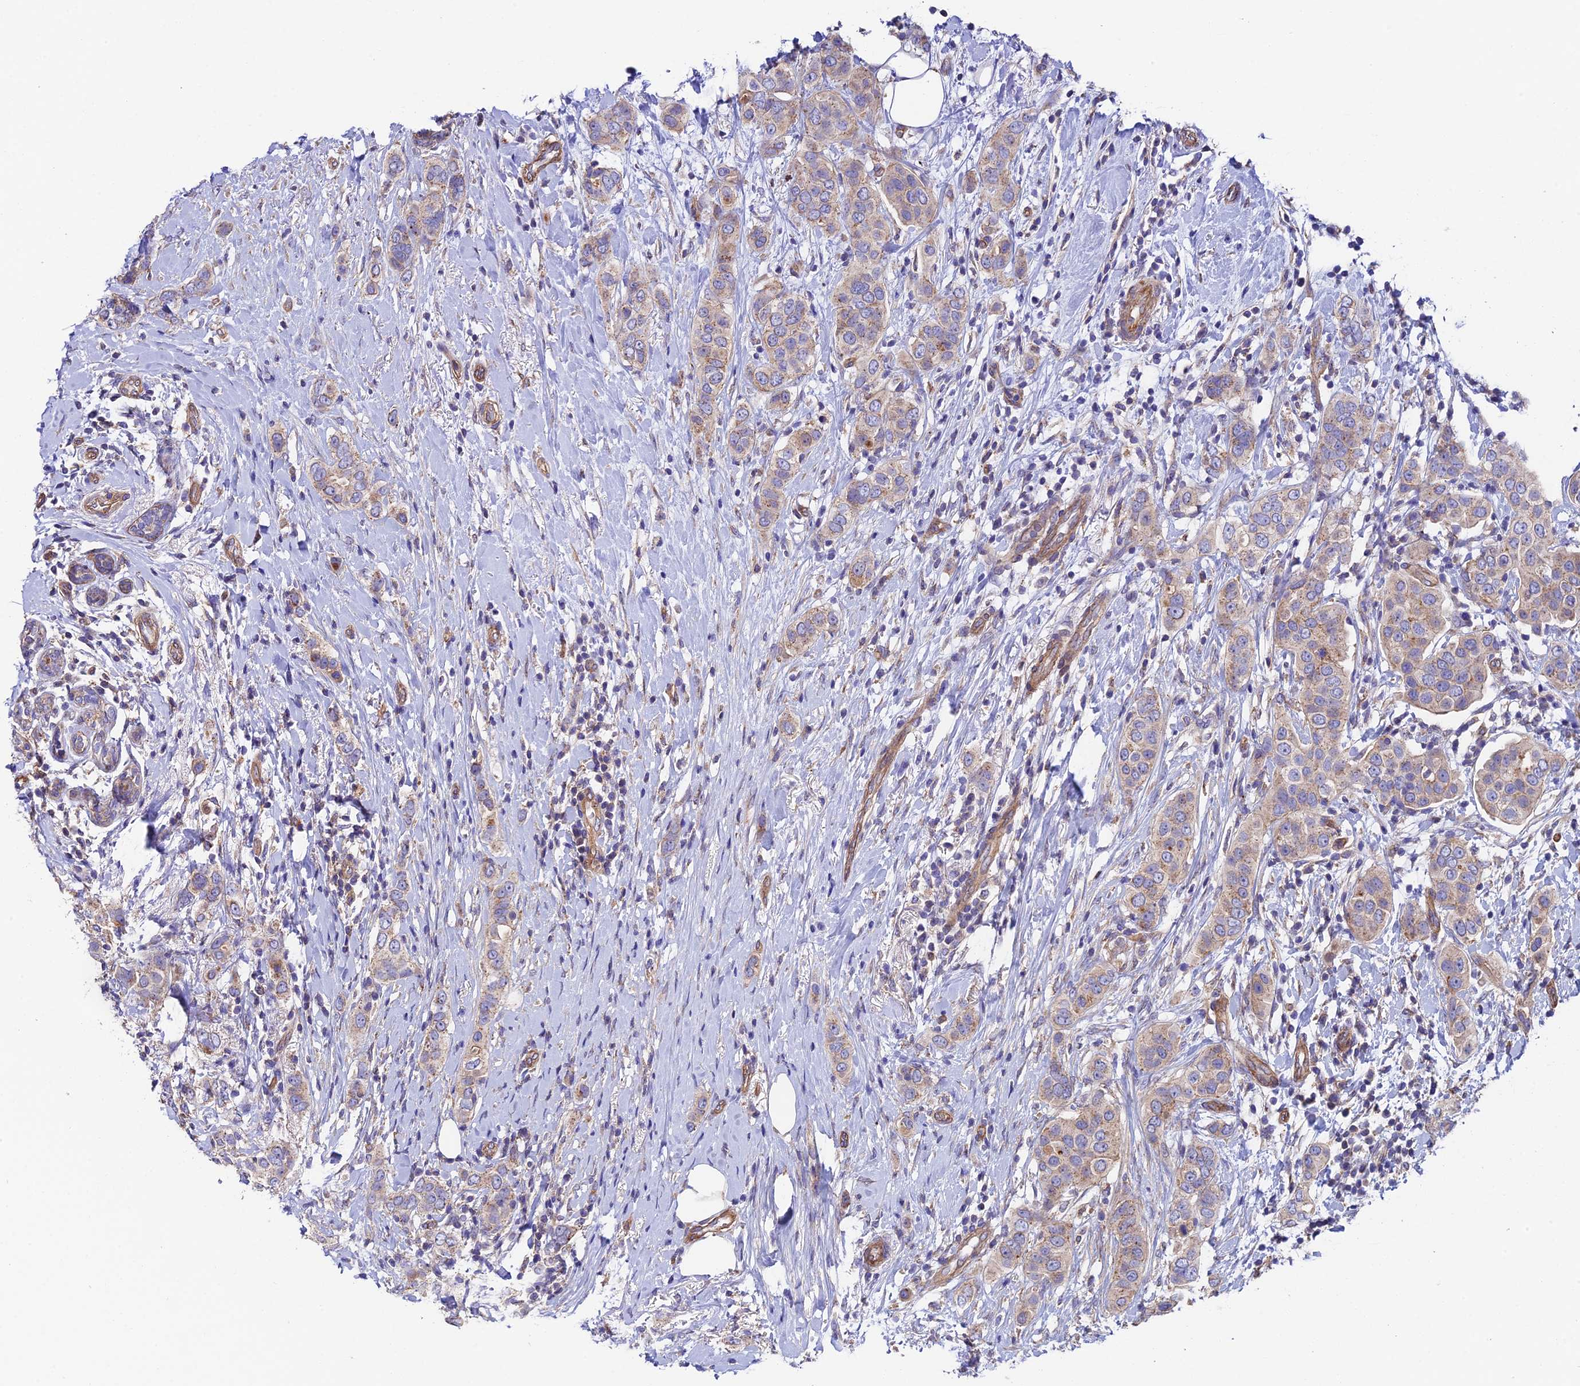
{"staining": {"intensity": "weak", "quantity": ">75%", "location": "cytoplasmic/membranous"}, "tissue": "breast cancer", "cell_type": "Tumor cells", "image_type": "cancer", "snomed": [{"axis": "morphology", "description": "Lobular carcinoma"}, {"axis": "topography", "description": "Breast"}], "caption": "The histopathology image reveals a brown stain indicating the presence of a protein in the cytoplasmic/membranous of tumor cells in breast cancer. Nuclei are stained in blue.", "gene": "QRFP", "patient": {"sex": "female", "age": 51}}